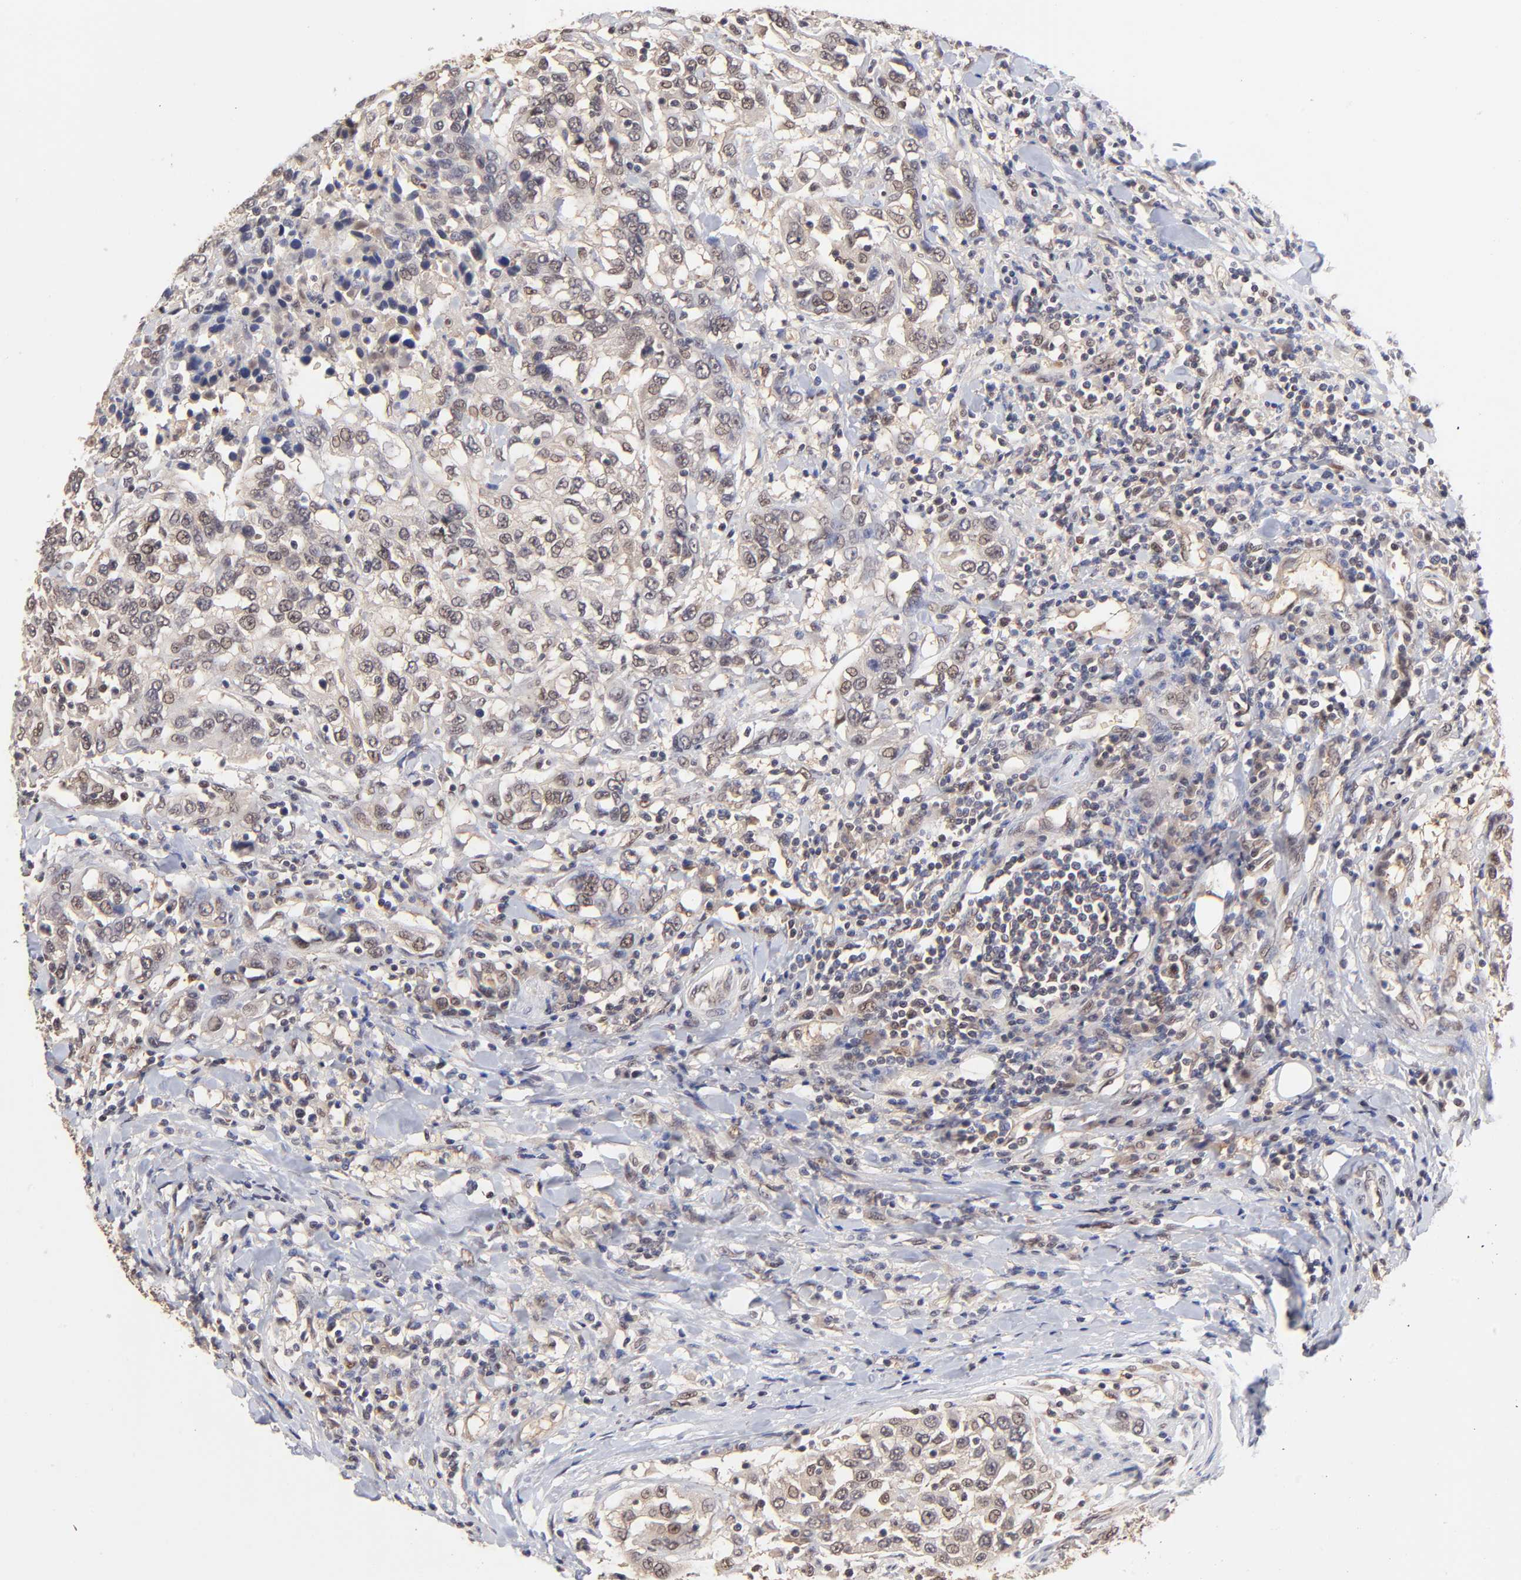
{"staining": {"intensity": "moderate", "quantity": "25%-75%", "location": "nuclear"}, "tissue": "urothelial cancer", "cell_type": "Tumor cells", "image_type": "cancer", "snomed": [{"axis": "morphology", "description": "Urothelial carcinoma, High grade"}, {"axis": "topography", "description": "Urinary bladder"}], "caption": "Immunohistochemical staining of human urothelial cancer reveals moderate nuclear protein staining in approximately 25%-75% of tumor cells. (DAB IHC, brown staining for protein, blue staining for nuclei).", "gene": "PSMC4", "patient": {"sex": "female", "age": 80}}